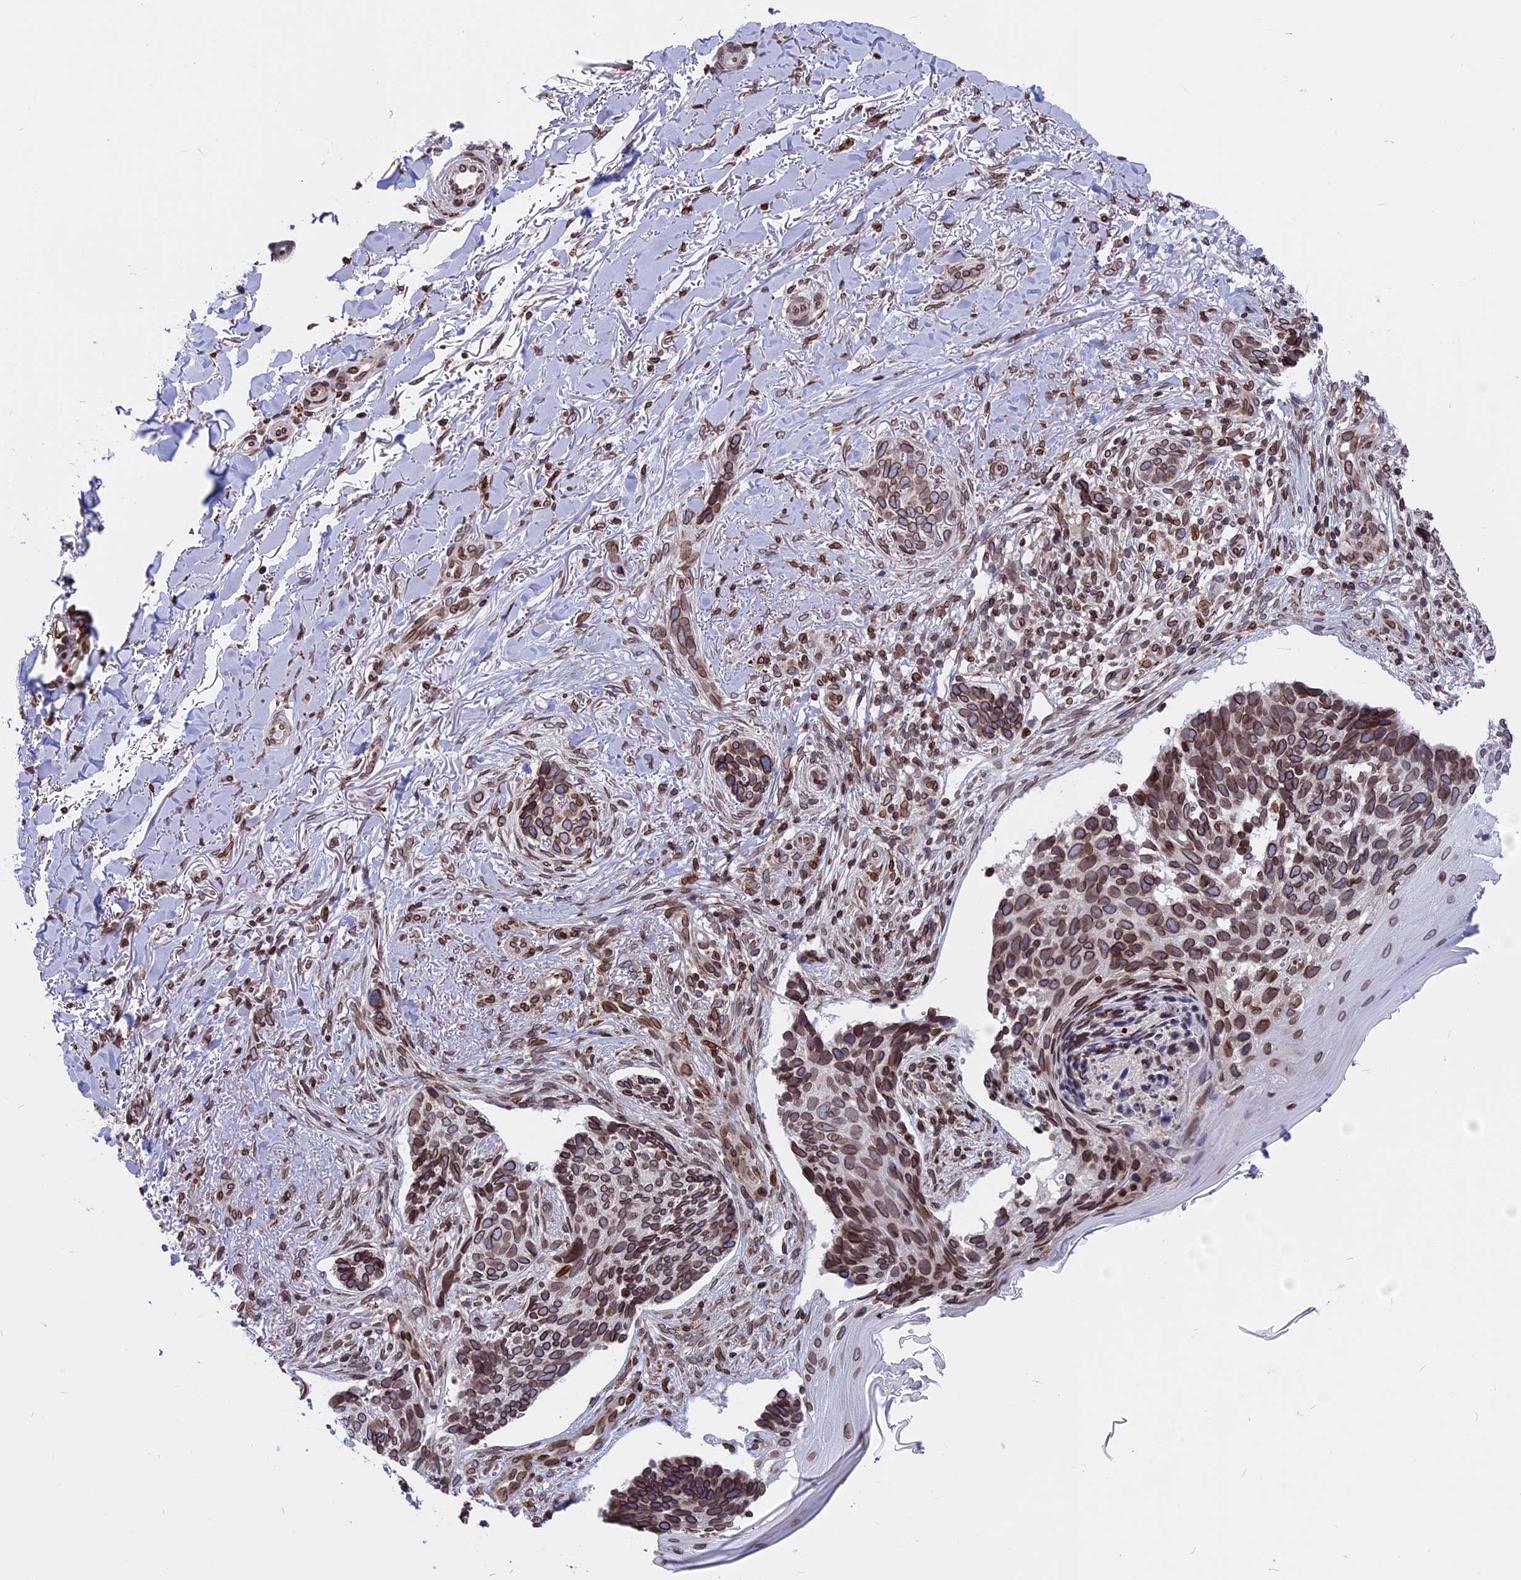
{"staining": {"intensity": "moderate", "quantity": ">75%", "location": "cytoplasmic/membranous,nuclear"}, "tissue": "skin cancer", "cell_type": "Tumor cells", "image_type": "cancer", "snomed": [{"axis": "morphology", "description": "Normal tissue, NOS"}, {"axis": "morphology", "description": "Basal cell carcinoma"}, {"axis": "topography", "description": "Skin"}], "caption": "Human skin cancer (basal cell carcinoma) stained for a protein (brown) exhibits moderate cytoplasmic/membranous and nuclear positive positivity in approximately >75% of tumor cells.", "gene": "PTCHD4", "patient": {"sex": "female", "age": 67}}